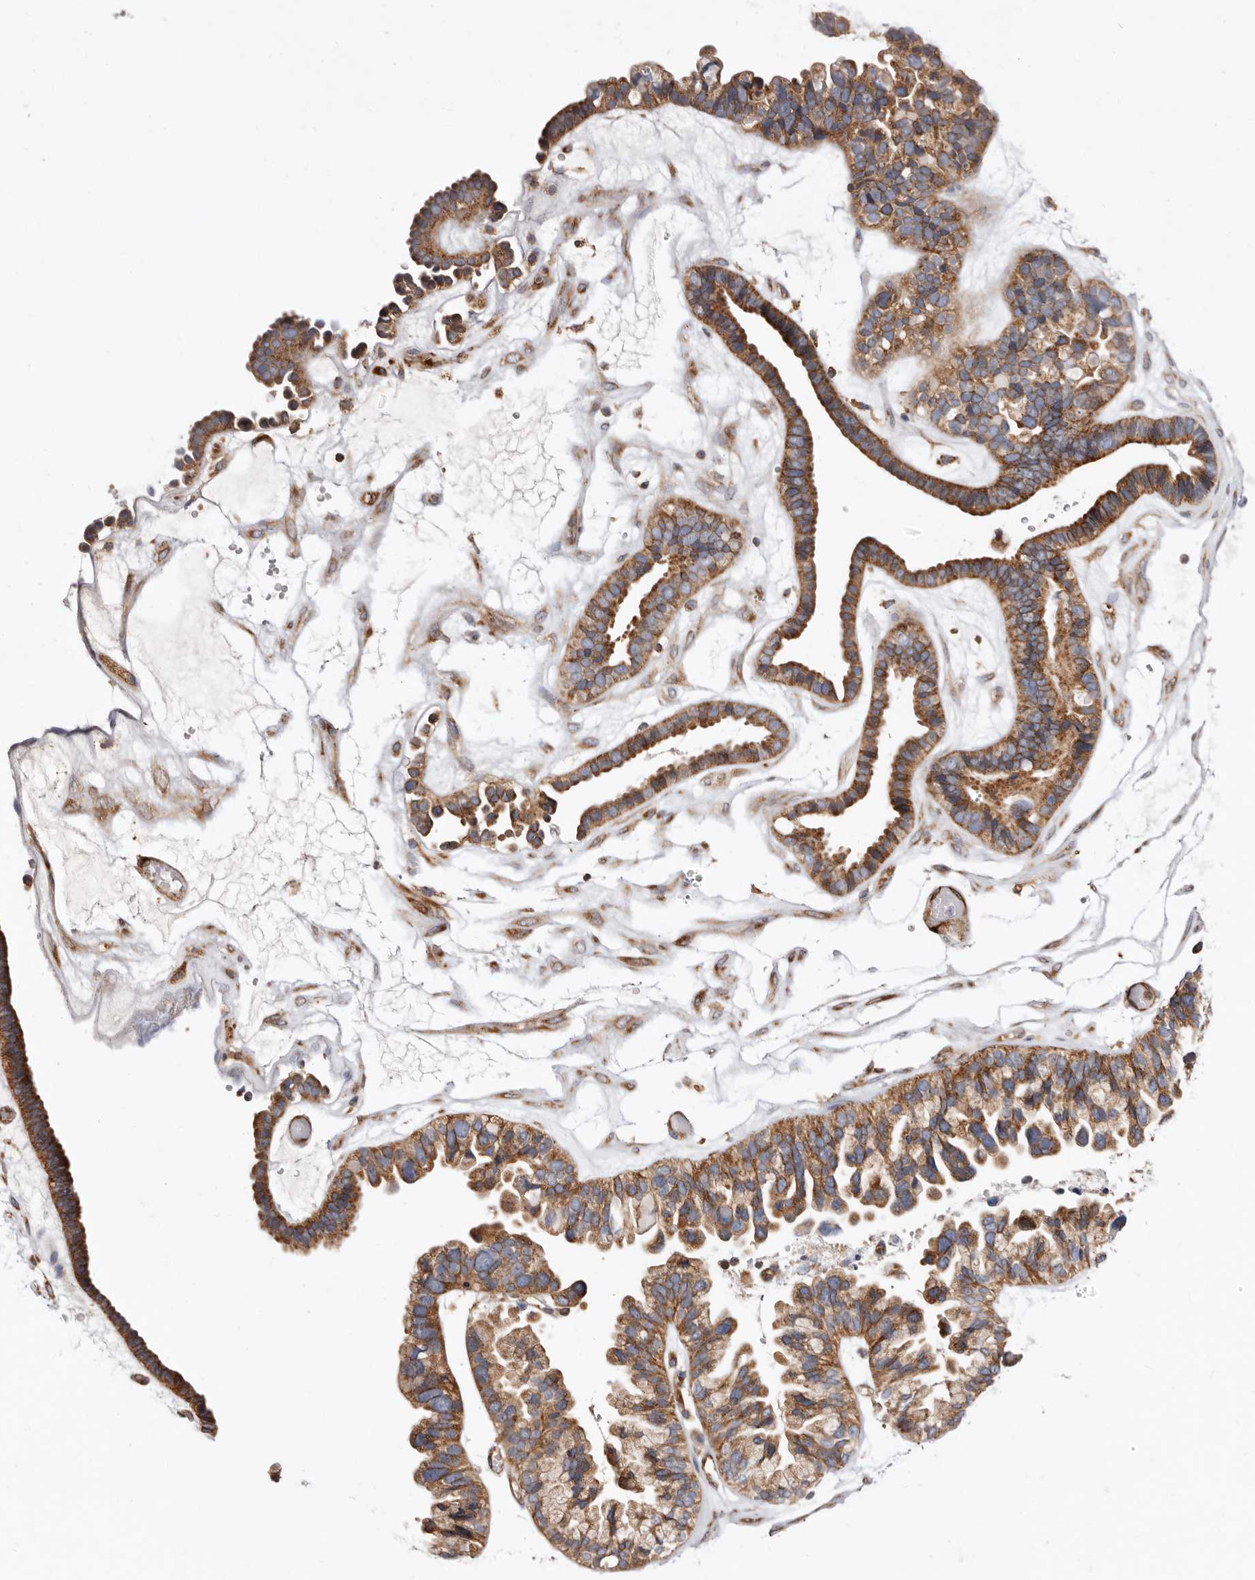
{"staining": {"intensity": "moderate", "quantity": ">75%", "location": "cytoplasmic/membranous"}, "tissue": "ovarian cancer", "cell_type": "Tumor cells", "image_type": "cancer", "snomed": [{"axis": "morphology", "description": "Cystadenocarcinoma, serous, NOS"}, {"axis": "topography", "description": "Ovary"}], "caption": "Brown immunohistochemical staining in ovarian serous cystadenocarcinoma exhibits moderate cytoplasmic/membranous expression in approximately >75% of tumor cells.", "gene": "COQ8B", "patient": {"sex": "female", "age": 56}}